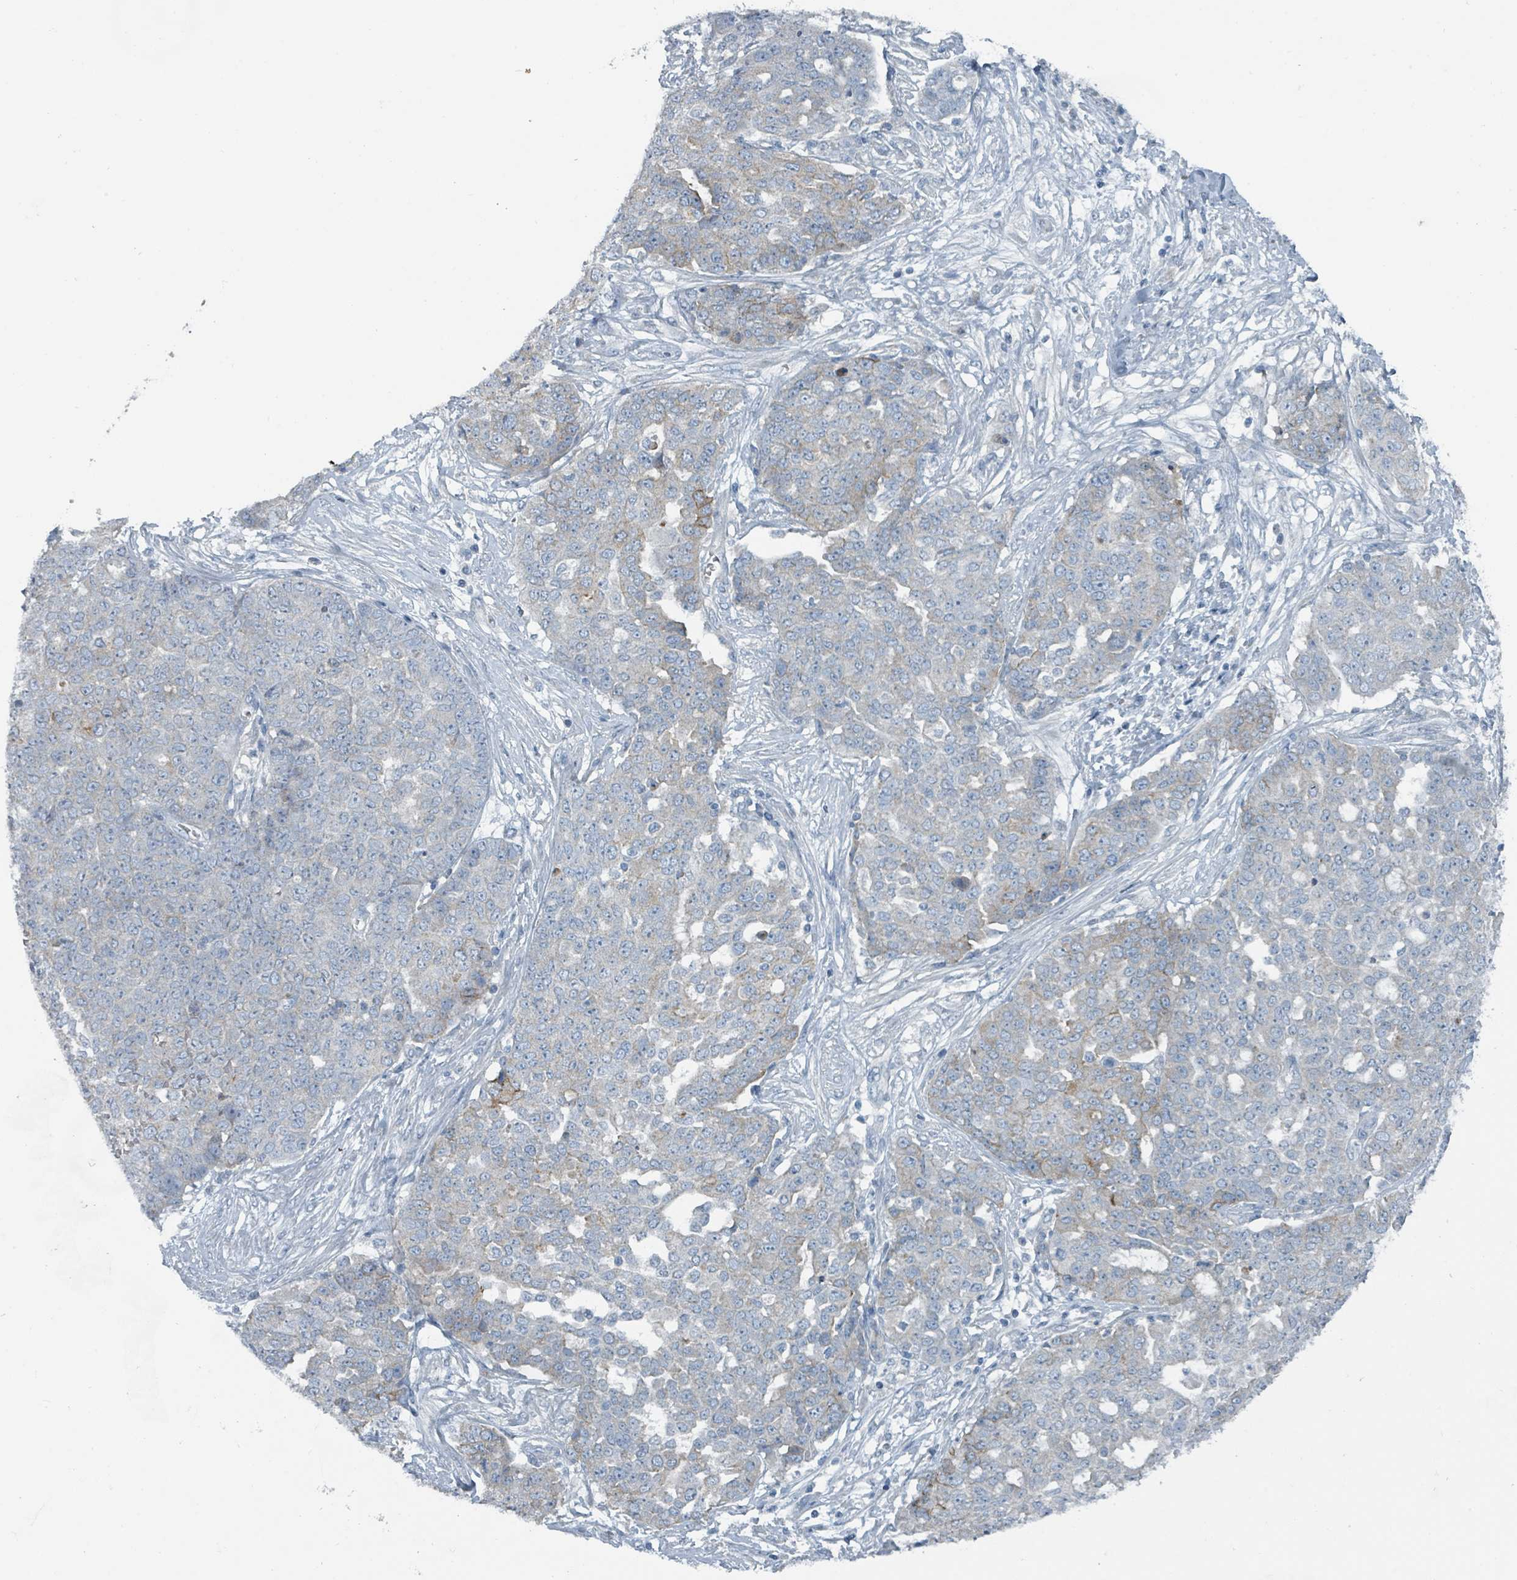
{"staining": {"intensity": "moderate", "quantity": "<25%", "location": "cytoplasmic/membranous"}, "tissue": "ovarian cancer", "cell_type": "Tumor cells", "image_type": "cancer", "snomed": [{"axis": "morphology", "description": "Cystadenocarcinoma, serous, NOS"}, {"axis": "topography", "description": "Soft tissue"}, {"axis": "topography", "description": "Ovary"}], "caption": "Ovarian cancer (serous cystadenocarcinoma) tissue reveals moderate cytoplasmic/membranous expression in about <25% of tumor cells, visualized by immunohistochemistry. (brown staining indicates protein expression, while blue staining denotes nuclei).", "gene": "RASA4", "patient": {"sex": "female", "age": 57}}